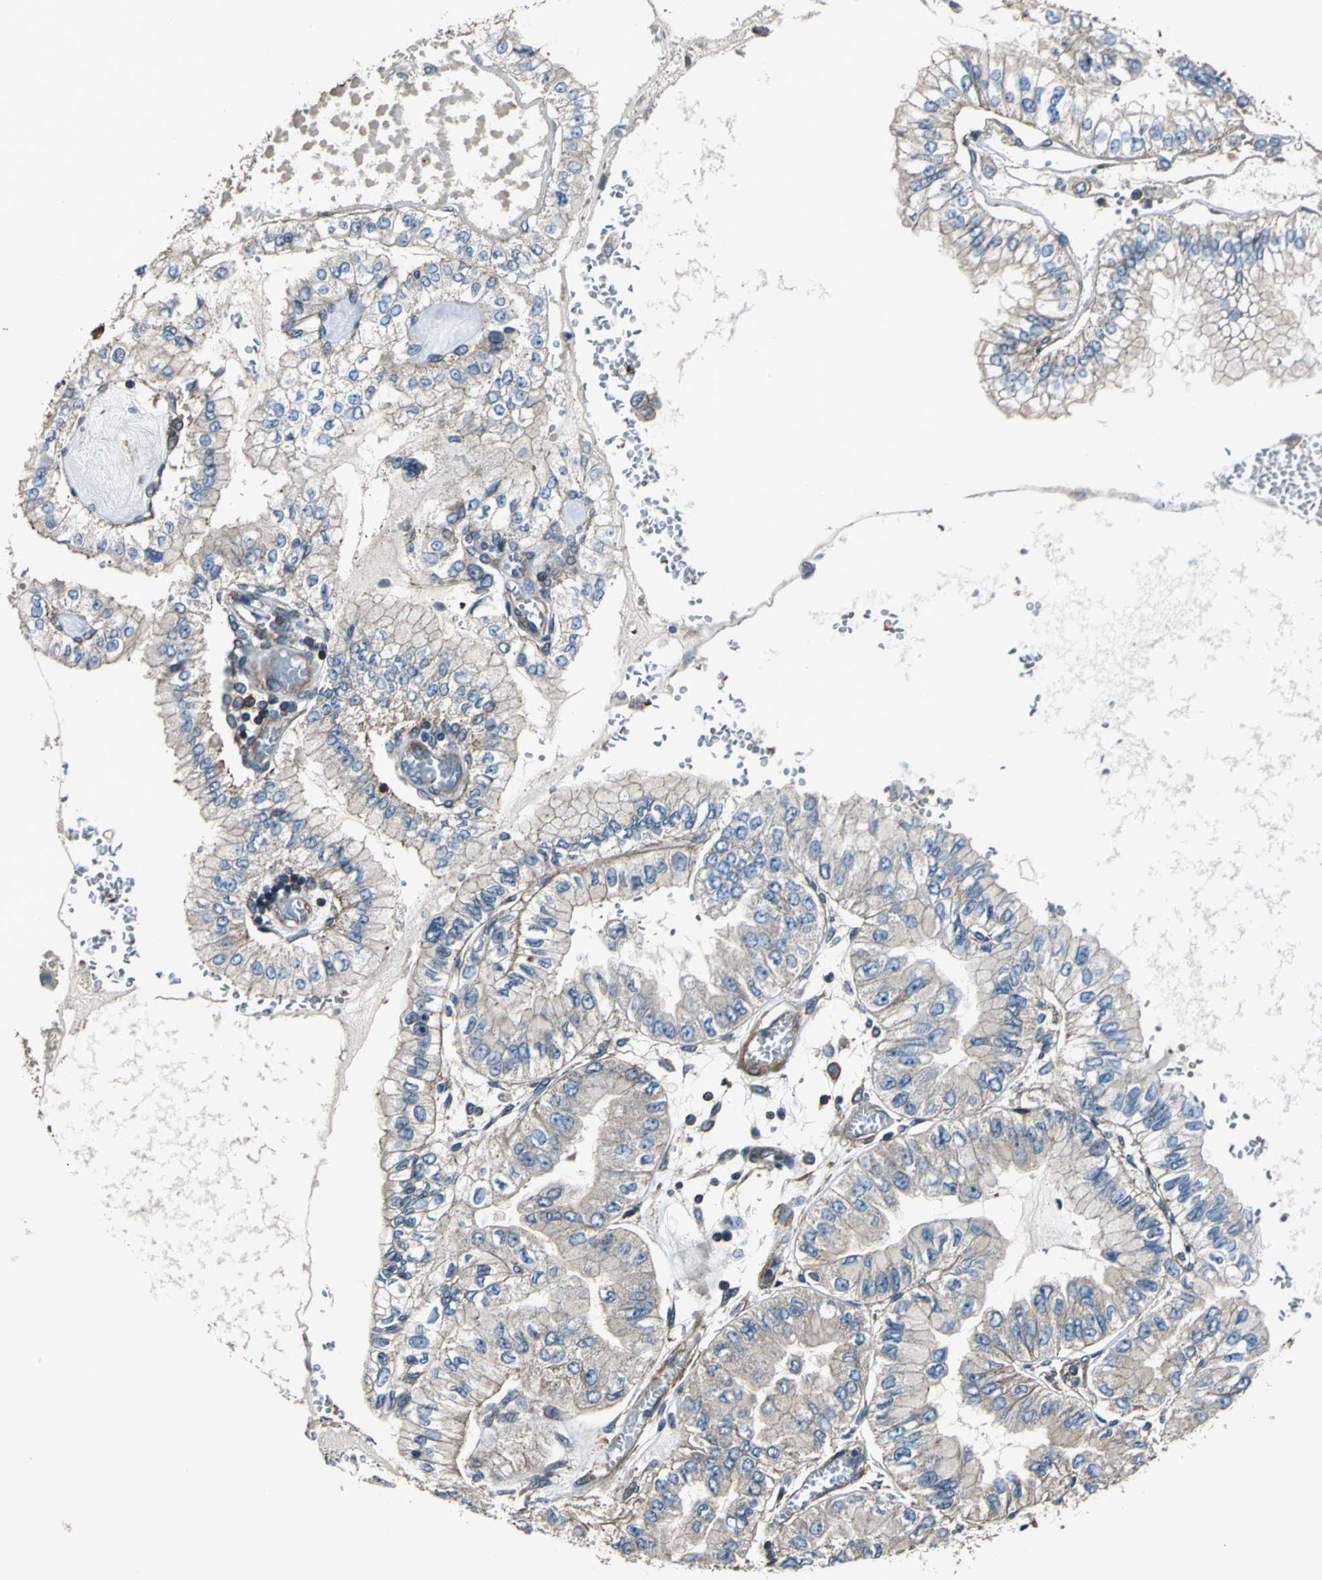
{"staining": {"intensity": "moderate", "quantity": "25%-75%", "location": "cytoplasmic/membranous"}, "tissue": "liver cancer", "cell_type": "Tumor cells", "image_type": "cancer", "snomed": [{"axis": "morphology", "description": "Cholangiocarcinoma"}, {"axis": "topography", "description": "Liver"}], "caption": "Cholangiocarcinoma (liver) stained with a protein marker demonstrates moderate staining in tumor cells.", "gene": "PARVA", "patient": {"sex": "female", "age": 79}}